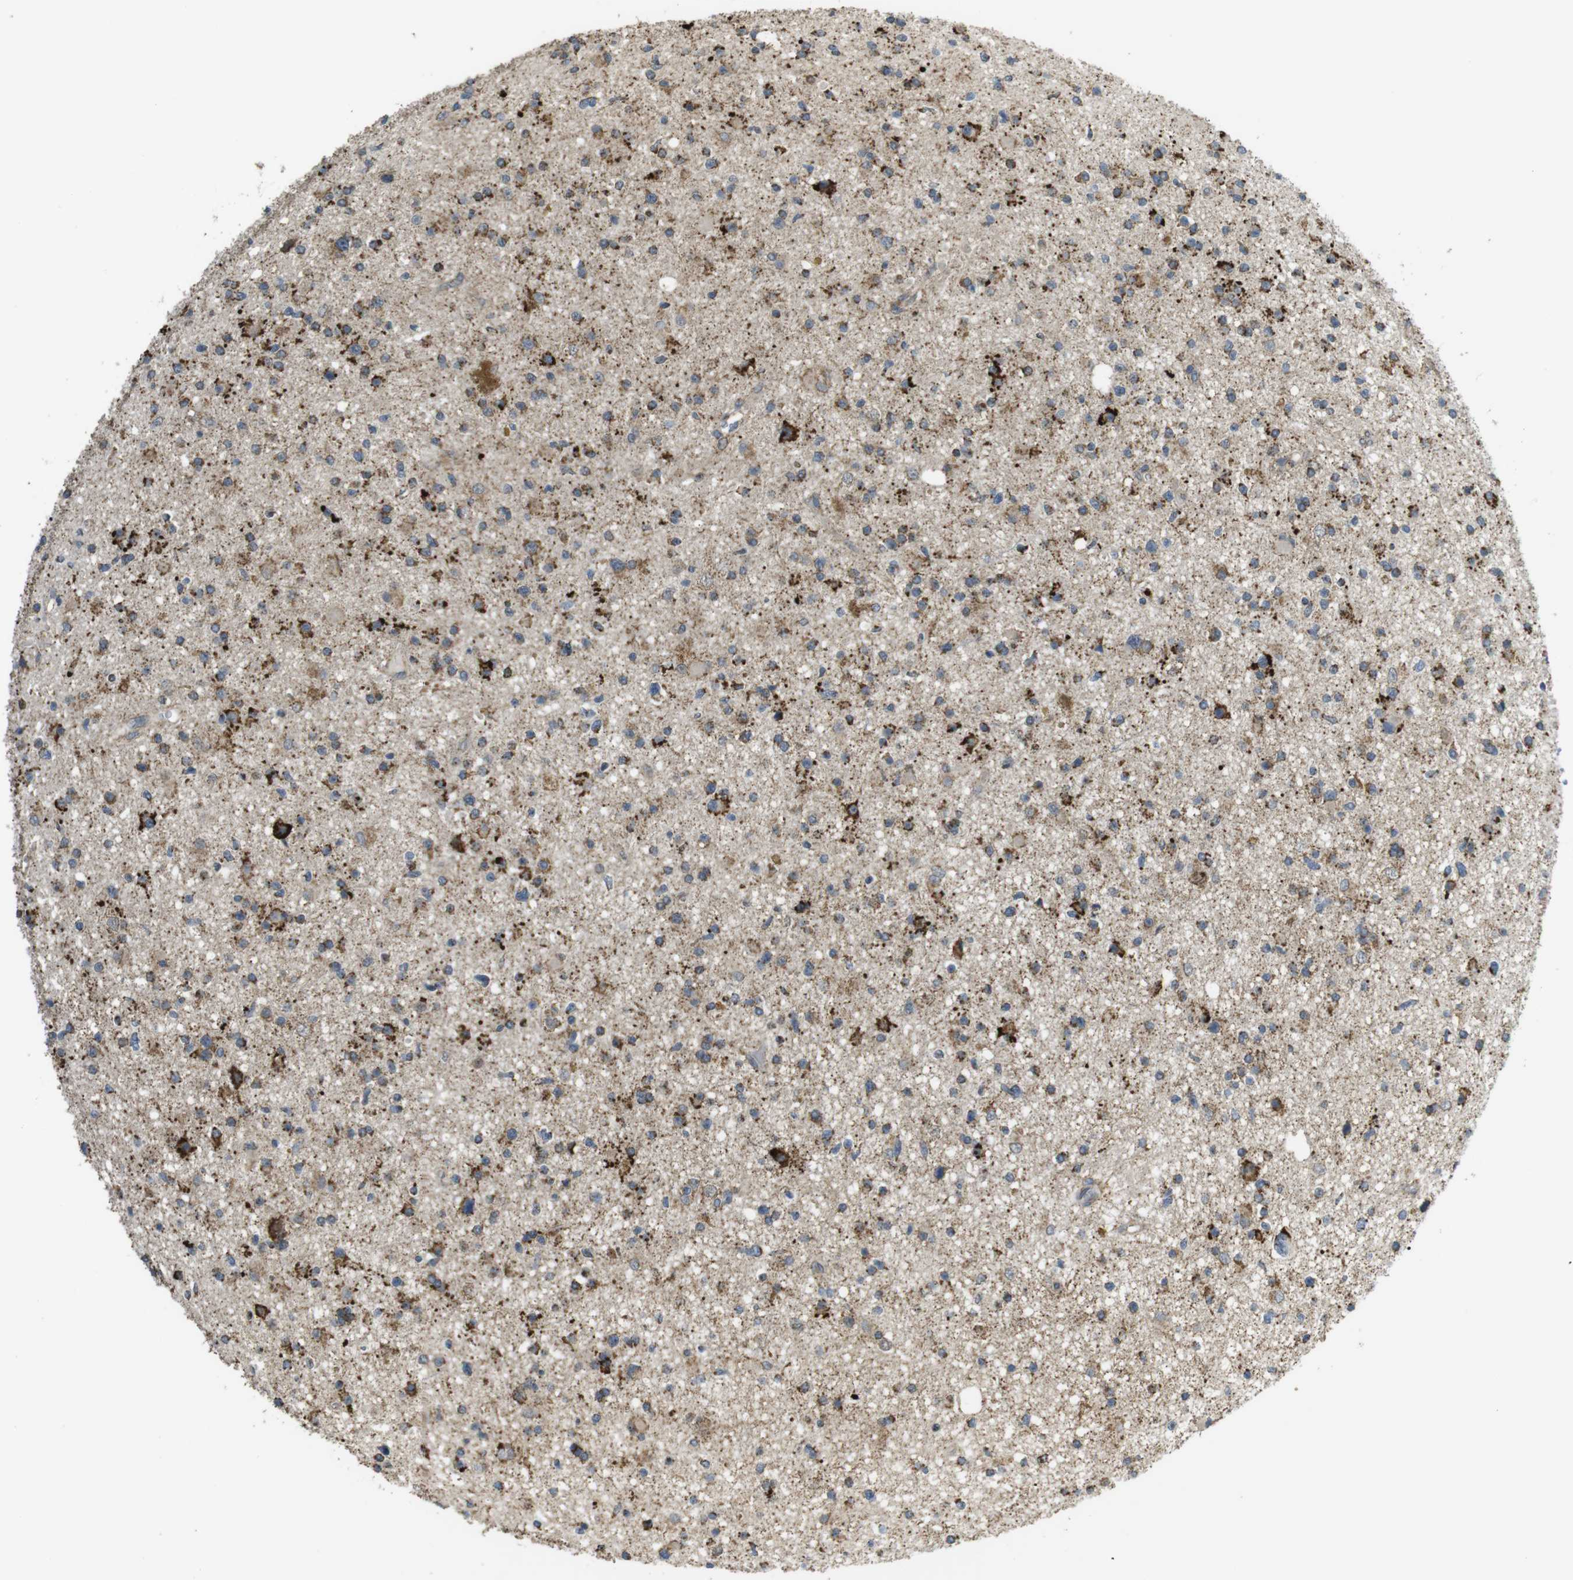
{"staining": {"intensity": "moderate", "quantity": ">75%", "location": "cytoplasmic/membranous"}, "tissue": "glioma", "cell_type": "Tumor cells", "image_type": "cancer", "snomed": [{"axis": "morphology", "description": "Glioma, malignant, High grade"}, {"axis": "topography", "description": "Brain"}], "caption": "IHC image of glioma stained for a protein (brown), which exhibits medium levels of moderate cytoplasmic/membranous positivity in about >75% of tumor cells.", "gene": "CALHM2", "patient": {"sex": "male", "age": 33}}